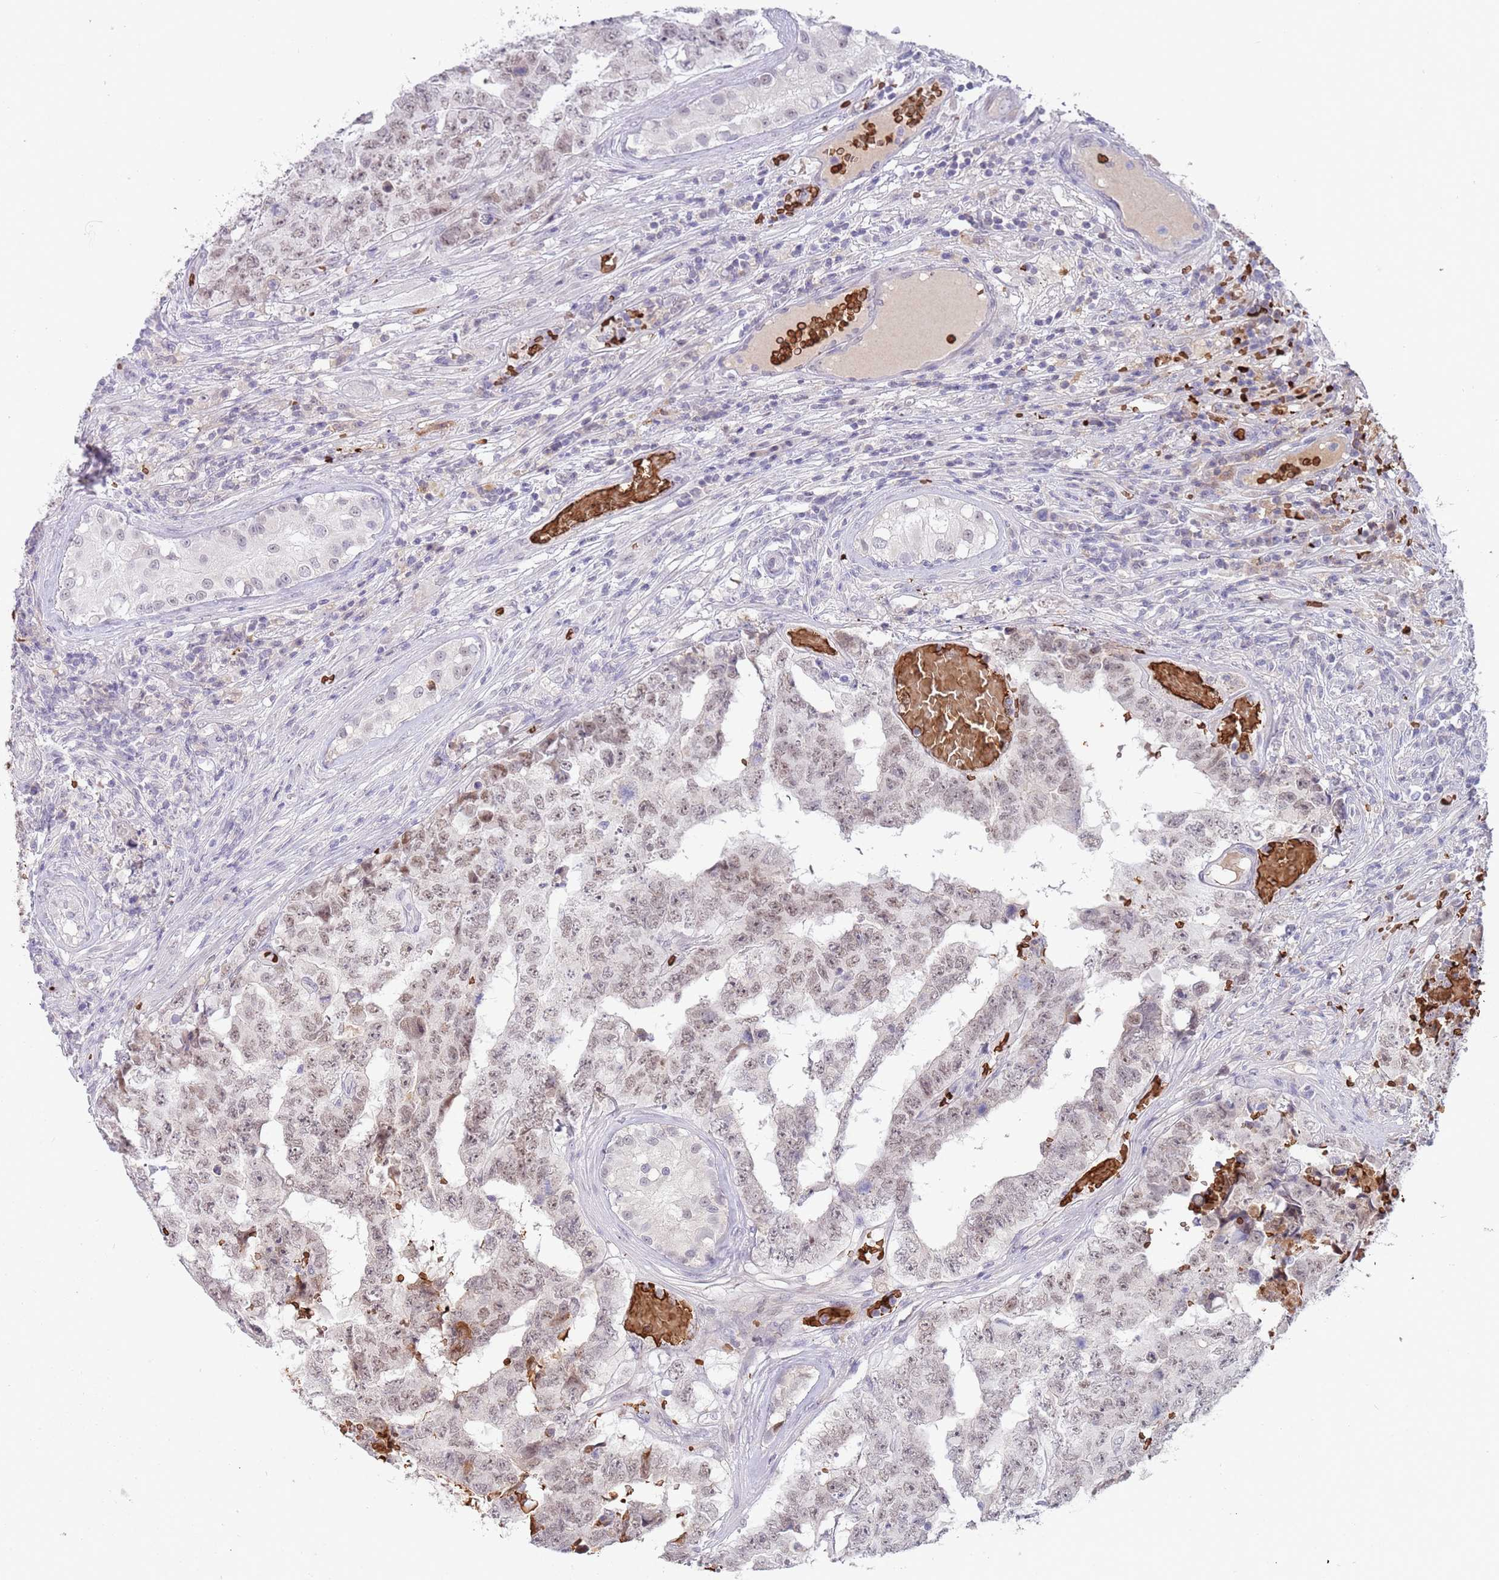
{"staining": {"intensity": "weak", "quantity": ">75%", "location": "nuclear"}, "tissue": "testis cancer", "cell_type": "Tumor cells", "image_type": "cancer", "snomed": [{"axis": "morphology", "description": "Normal tissue, NOS"}, {"axis": "morphology", "description": "Carcinoma, Embryonal, NOS"}, {"axis": "topography", "description": "Testis"}, {"axis": "topography", "description": "Epididymis"}], "caption": "Tumor cells display weak nuclear expression in approximately >75% of cells in testis embryonal carcinoma.", "gene": "LYPD6B", "patient": {"sex": "male", "age": 25}}